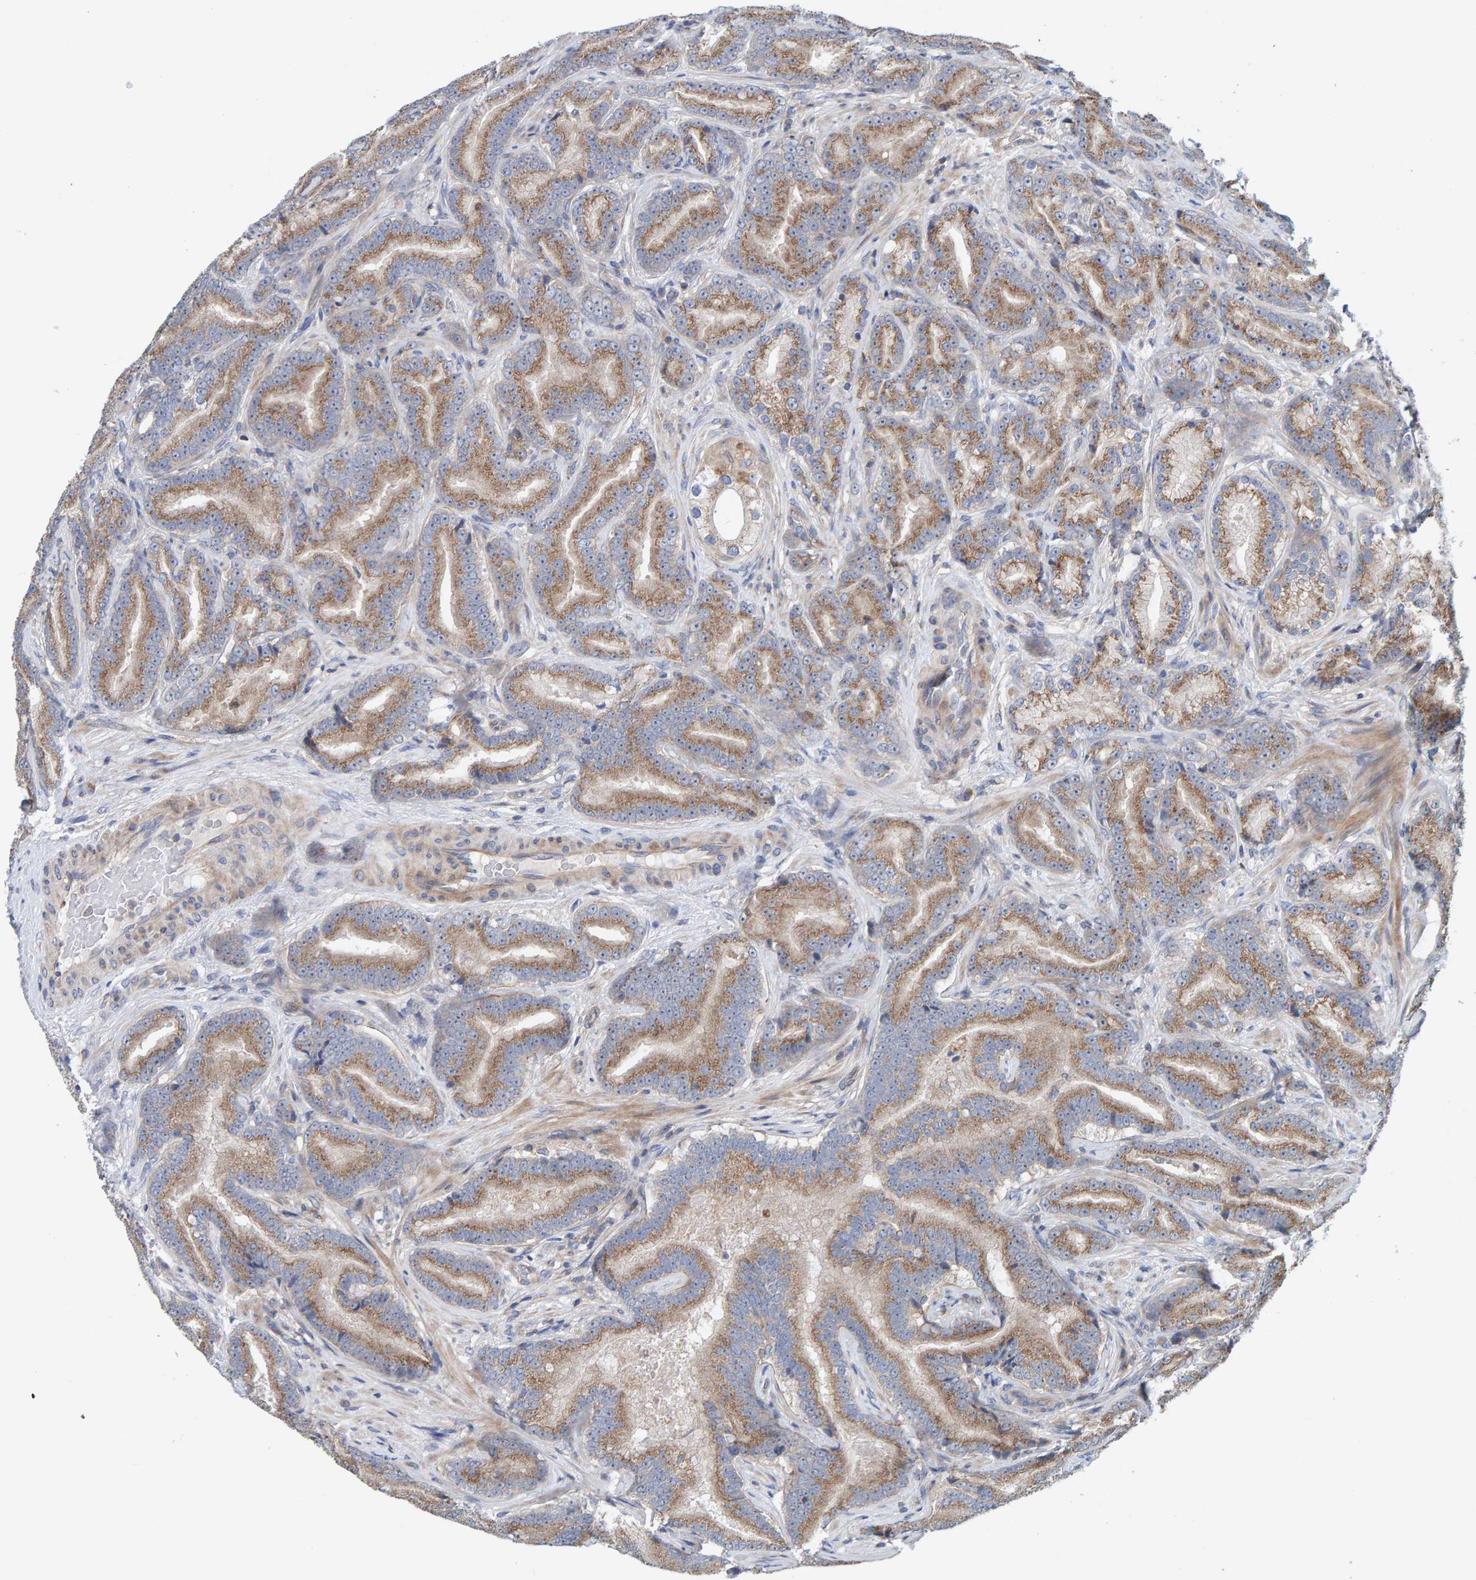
{"staining": {"intensity": "moderate", "quantity": ">75%", "location": "cytoplasmic/membranous"}, "tissue": "prostate cancer", "cell_type": "Tumor cells", "image_type": "cancer", "snomed": [{"axis": "morphology", "description": "Adenocarcinoma, High grade"}, {"axis": "topography", "description": "Prostate"}], "caption": "Human high-grade adenocarcinoma (prostate) stained with a protein marker demonstrates moderate staining in tumor cells.", "gene": "CCM2", "patient": {"sex": "male", "age": 55}}